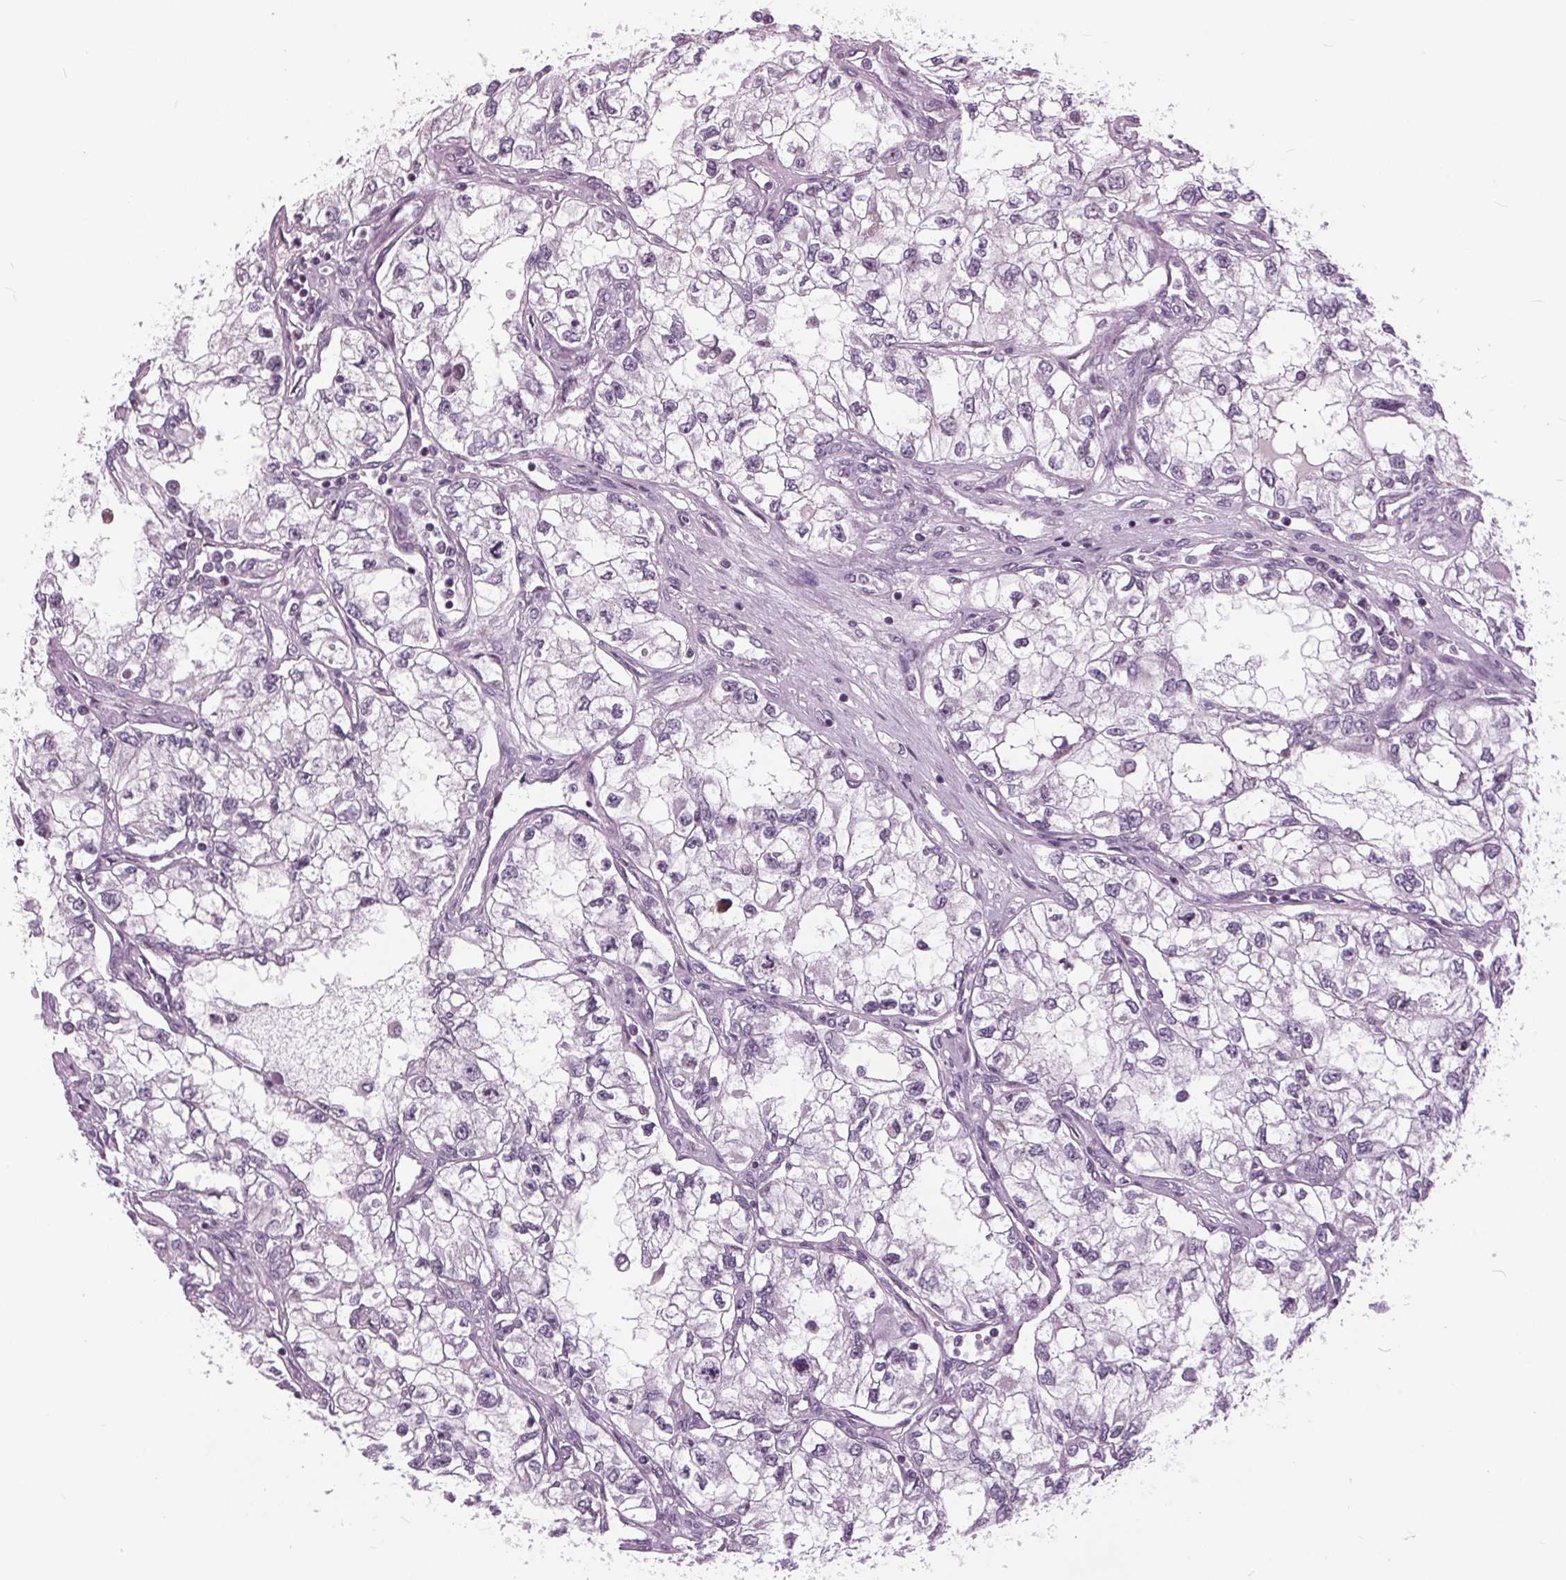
{"staining": {"intensity": "negative", "quantity": "none", "location": "none"}, "tissue": "renal cancer", "cell_type": "Tumor cells", "image_type": "cancer", "snomed": [{"axis": "morphology", "description": "Adenocarcinoma, NOS"}, {"axis": "topography", "description": "Kidney"}], "caption": "This histopathology image is of adenocarcinoma (renal) stained with IHC to label a protein in brown with the nuclei are counter-stained blue. There is no positivity in tumor cells.", "gene": "SLC9A4", "patient": {"sex": "female", "age": 59}}